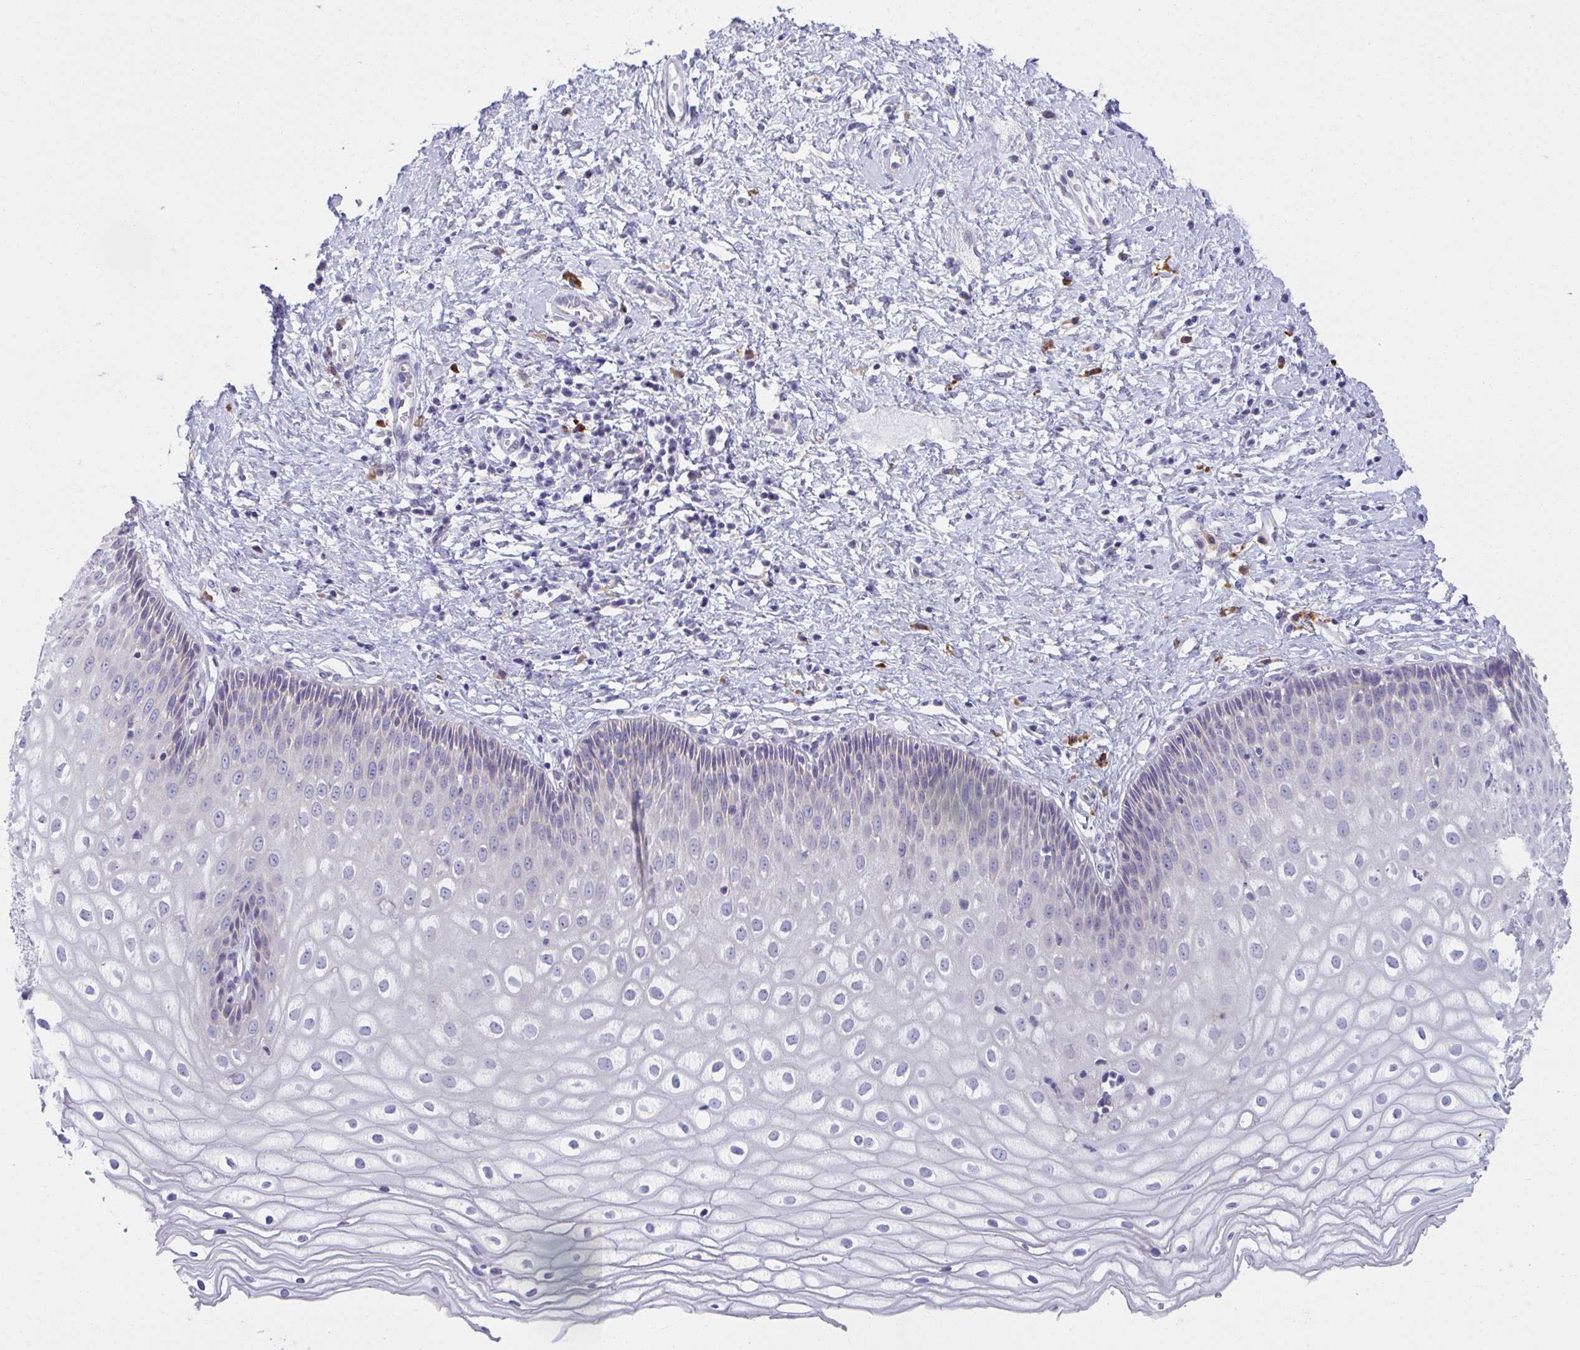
{"staining": {"intensity": "negative", "quantity": "none", "location": "none"}, "tissue": "cervix", "cell_type": "Glandular cells", "image_type": "normal", "snomed": [{"axis": "morphology", "description": "Normal tissue, NOS"}, {"axis": "topography", "description": "Cervix"}], "caption": "Histopathology image shows no significant protein expression in glandular cells of normal cervix. Nuclei are stained in blue.", "gene": "FASLG", "patient": {"sex": "female", "age": 36}}